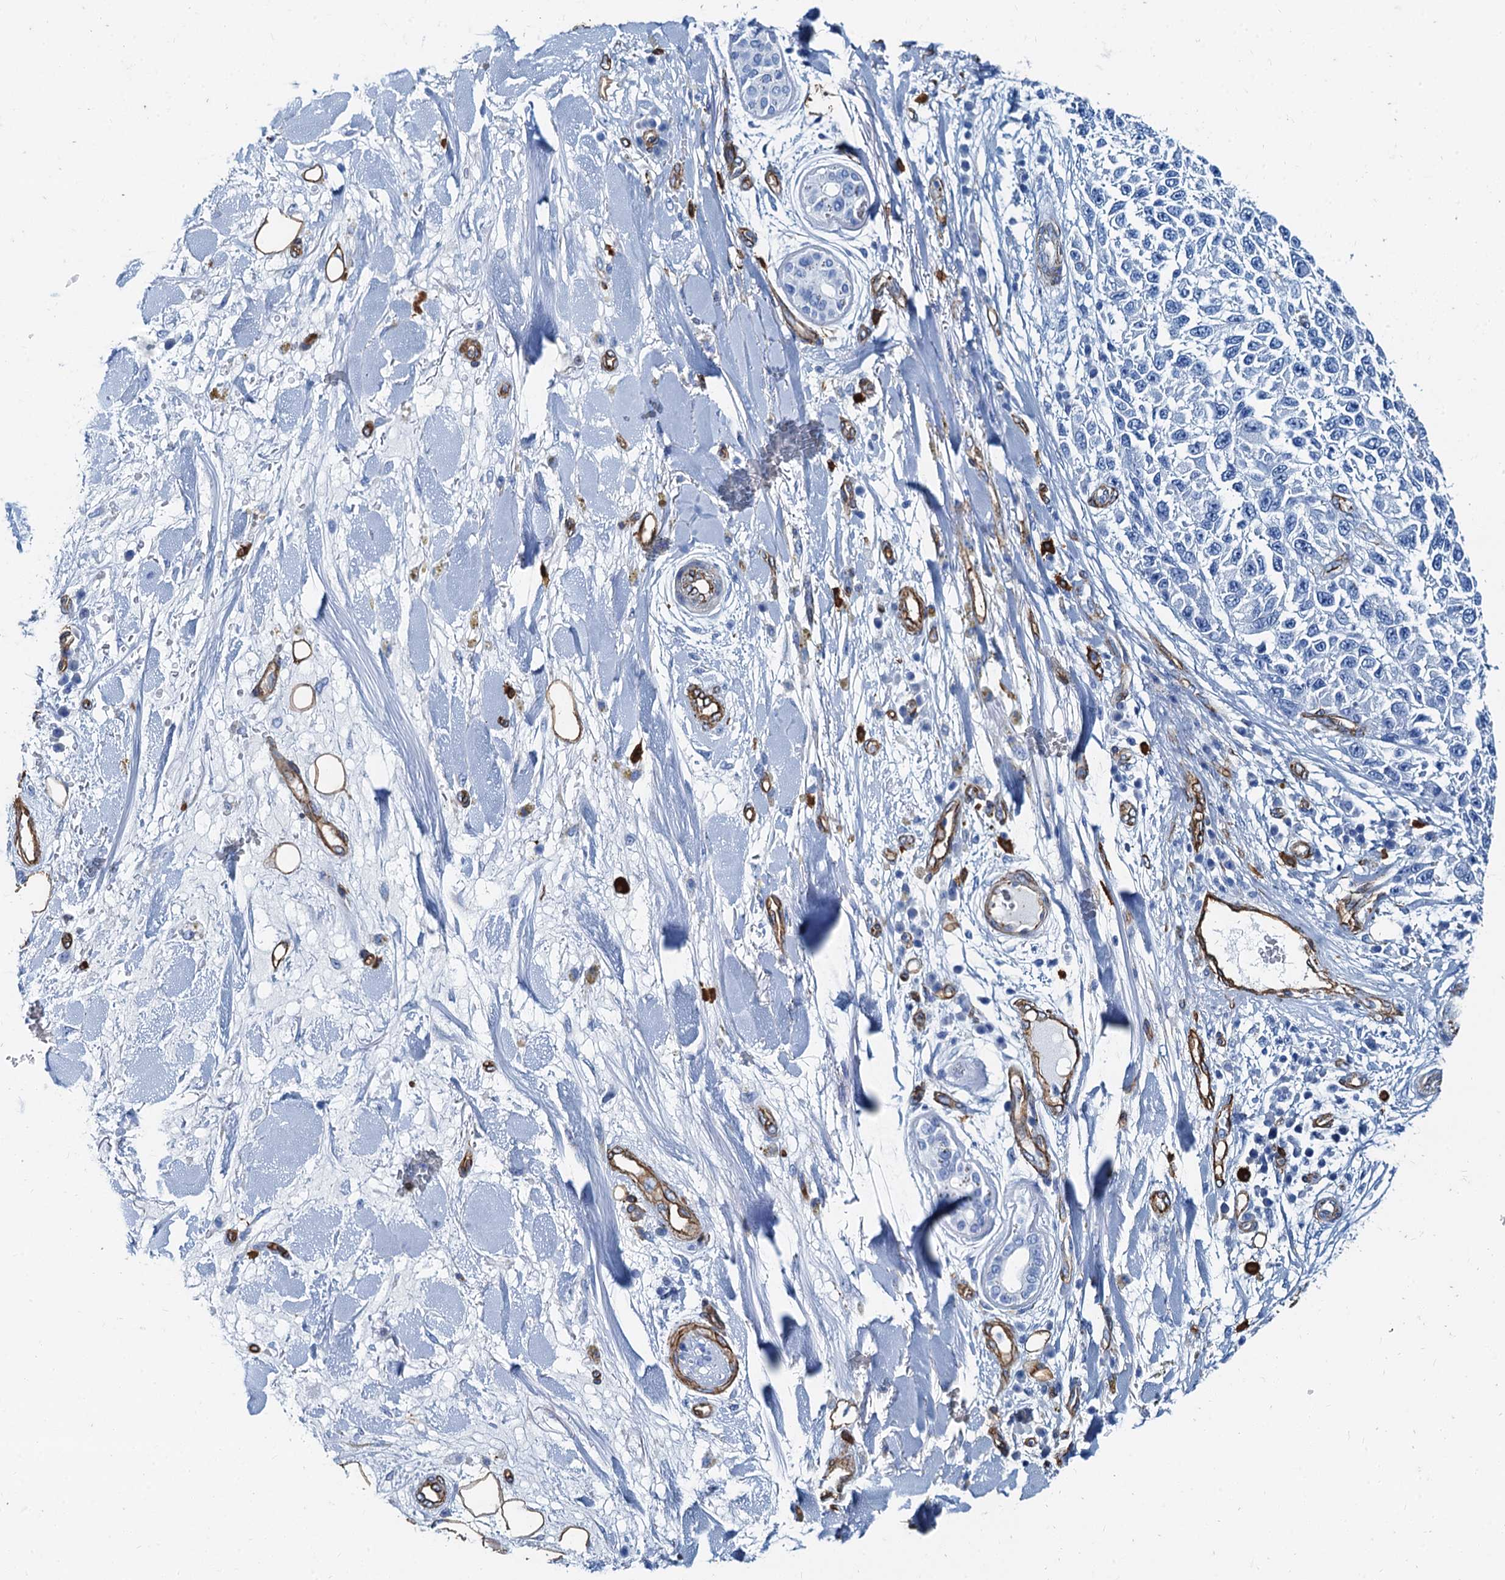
{"staining": {"intensity": "negative", "quantity": "none", "location": "none"}, "tissue": "melanoma", "cell_type": "Tumor cells", "image_type": "cancer", "snomed": [{"axis": "morphology", "description": "Normal tissue, NOS"}, {"axis": "morphology", "description": "Malignant melanoma, NOS"}, {"axis": "topography", "description": "Skin"}], "caption": "Malignant melanoma was stained to show a protein in brown. There is no significant staining in tumor cells. (Stains: DAB (3,3'-diaminobenzidine) IHC with hematoxylin counter stain, Microscopy: brightfield microscopy at high magnification).", "gene": "CAVIN2", "patient": {"sex": "female", "age": 96}}